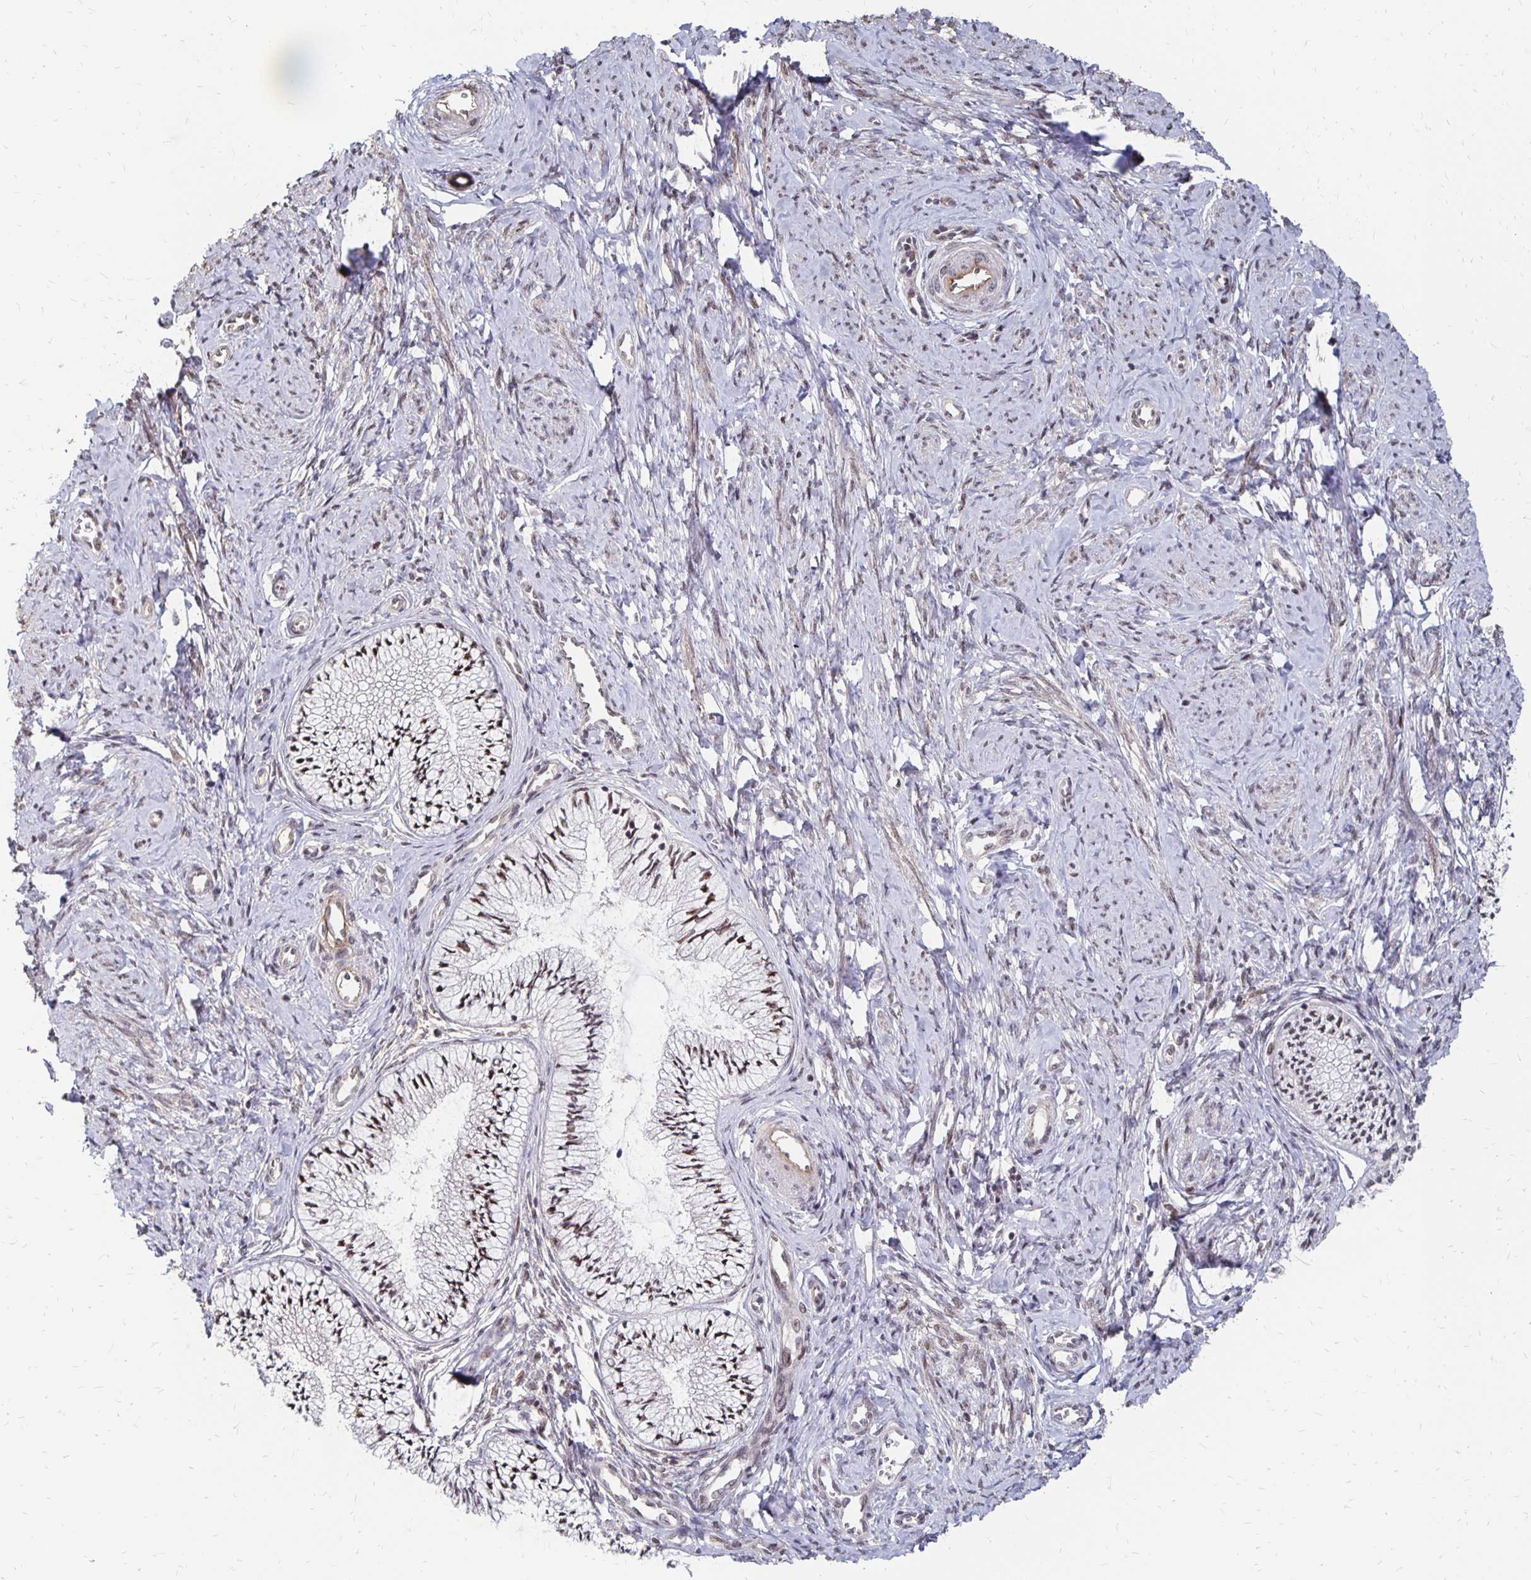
{"staining": {"intensity": "weak", "quantity": ">75%", "location": "nuclear"}, "tissue": "cervix", "cell_type": "Glandular cells", "image_type": "normal", "snomed": [{"axis": "morphology", "description": "Normal tissue, NOS"}, {"axis": "topography", "description": "Cervix"}], "caption": "About >75% of glandular cells in benign human cervix exhibit weak nuclear protein positivity as visualized by brown immunohistochemical staining.", "gene": "CLASRP", "patient": {"sex": "female", "age": 24}}